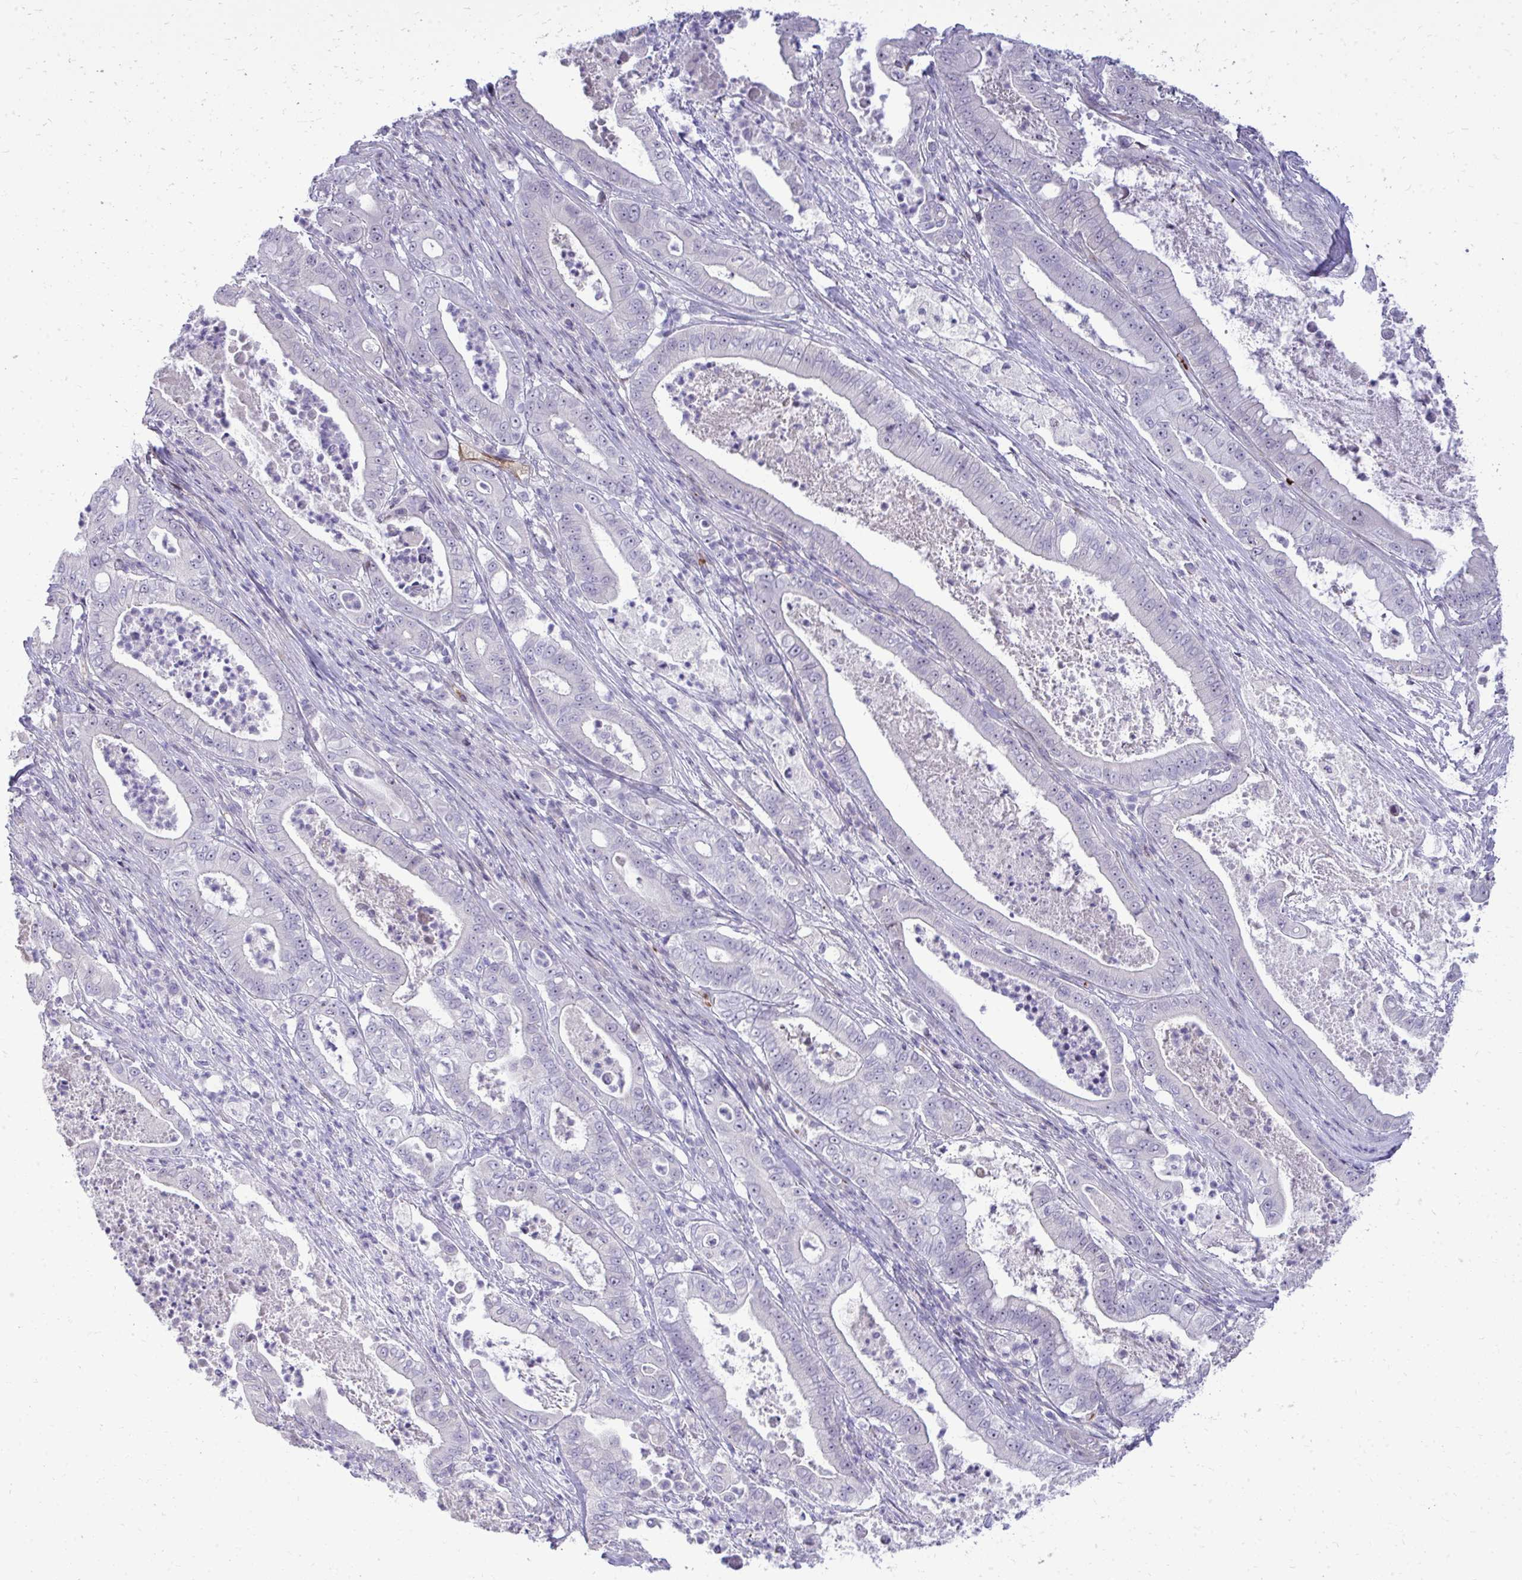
{"staining": {"intensity": "negative", "quantity": "none", "location": "none"}, "tissue": "pancreatic cancer", "cell_type": "Tumor cells", "image_type": "cancer", "snomed": [{"axis": "morphology", "description": "Adenocarcinoma, NOS"}, {"axis": "topography", "description": "Pancreas"}], "caption": "There is no significant positivity in tumor cells of pancreatic adenocarcinoma. (DAB (3,3'-diaminobenzidine) immunohistochemistry visualized using brightfield microscopy, high magnification).", "gene": "DLX4", "patient": {"sex": "male", "age": 71}}